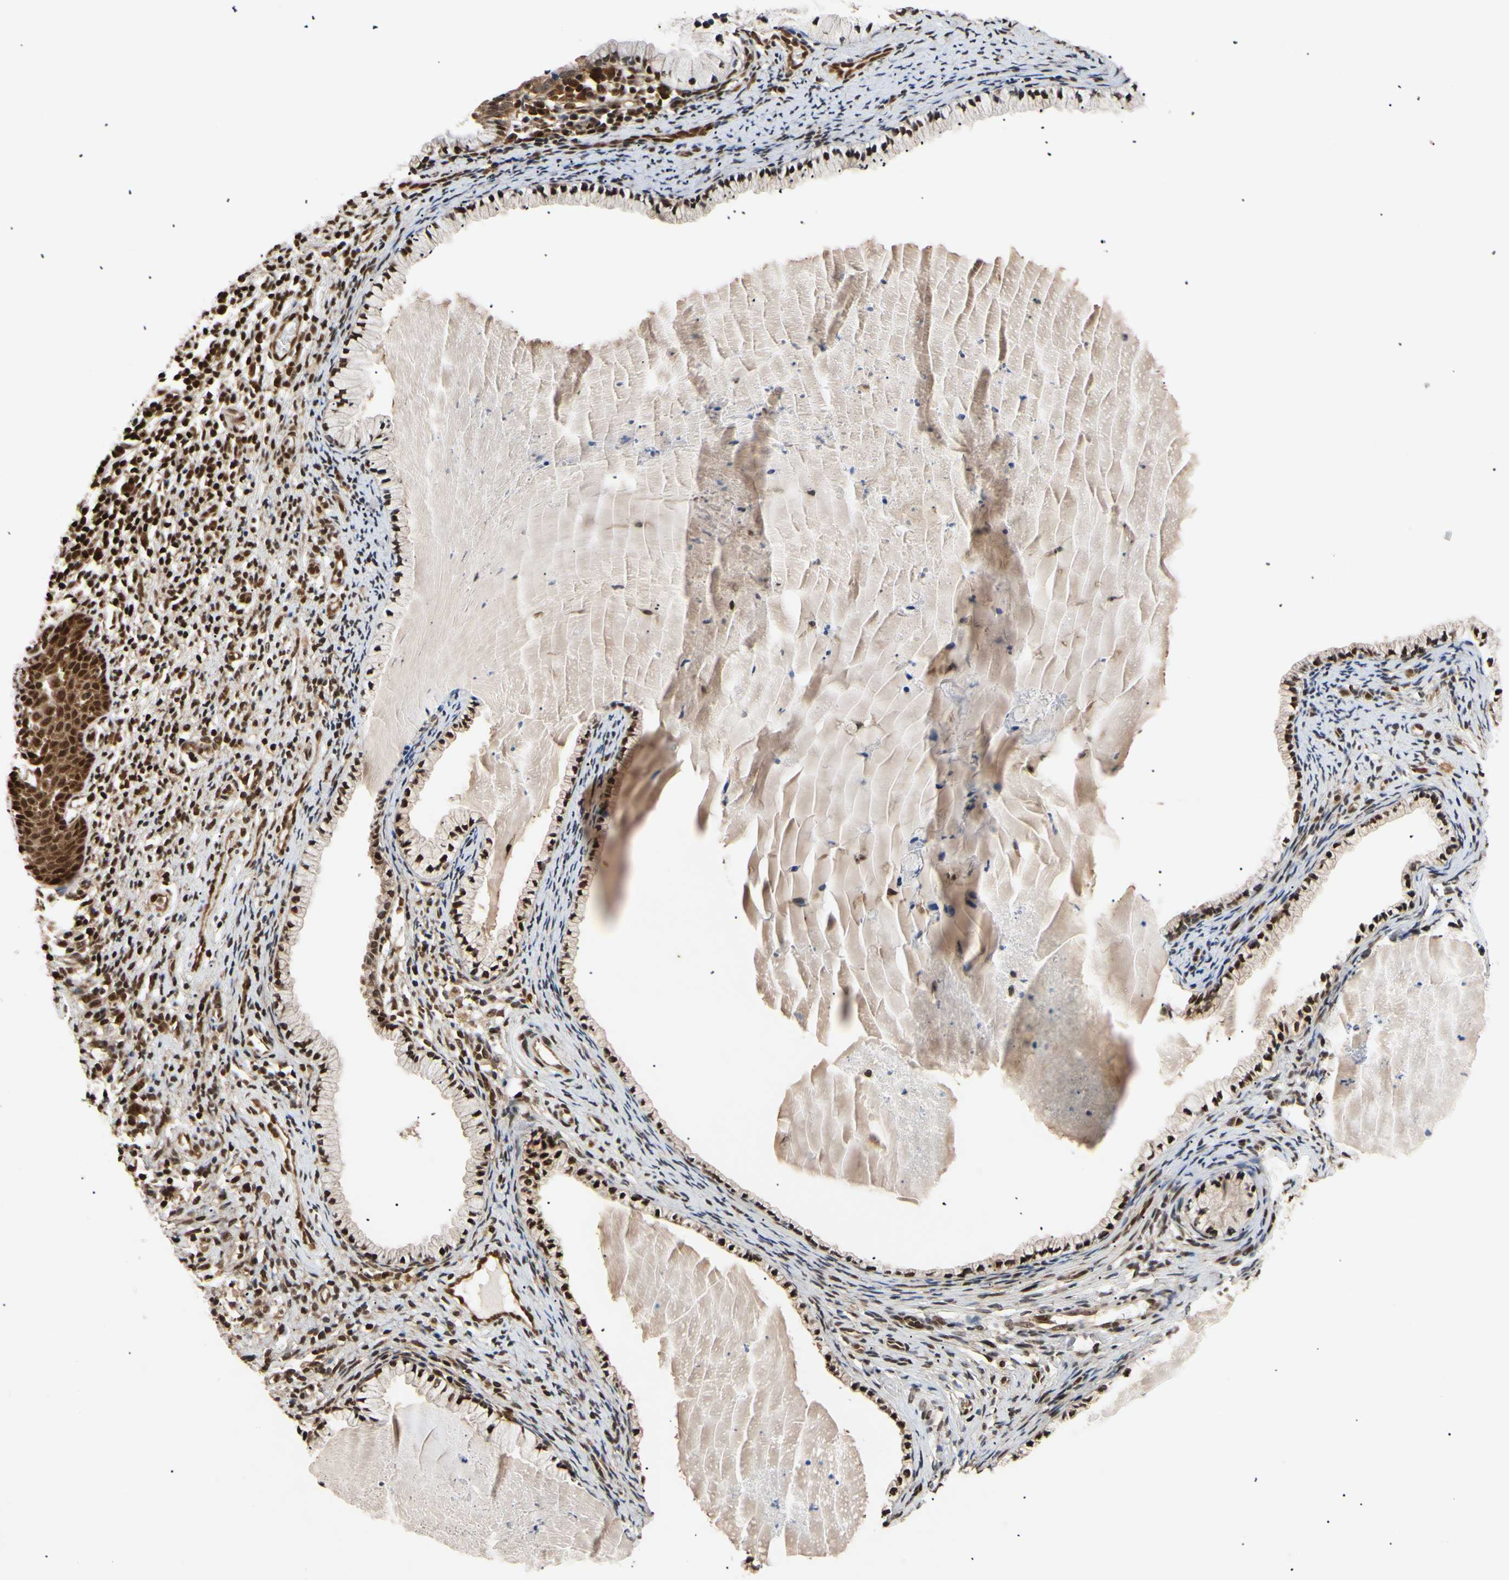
{"staining": {"intensity": "strong", "quantity": ">75%", "location": "nuclear"}, "tissue": "cervix", "cell_type": "Glandular cells", "image_type": "normal", "snomed": [{"axis": "morphology", "description": "Normal tissue, NOS"}, {"axis": "topography", "description": "Cervix"}], "caption": "Cervix was stained to show a protein in brown. There is high levels of strong nuclear expression in approximately >75% of glandular cells. The protein of interest is stained brown, and the nuclei are stained in blue (DAB IHC with brightfield microscopy, high magnification).", "gene": "EIF1AX", "patient": {"sex": "female", "age": 70}}